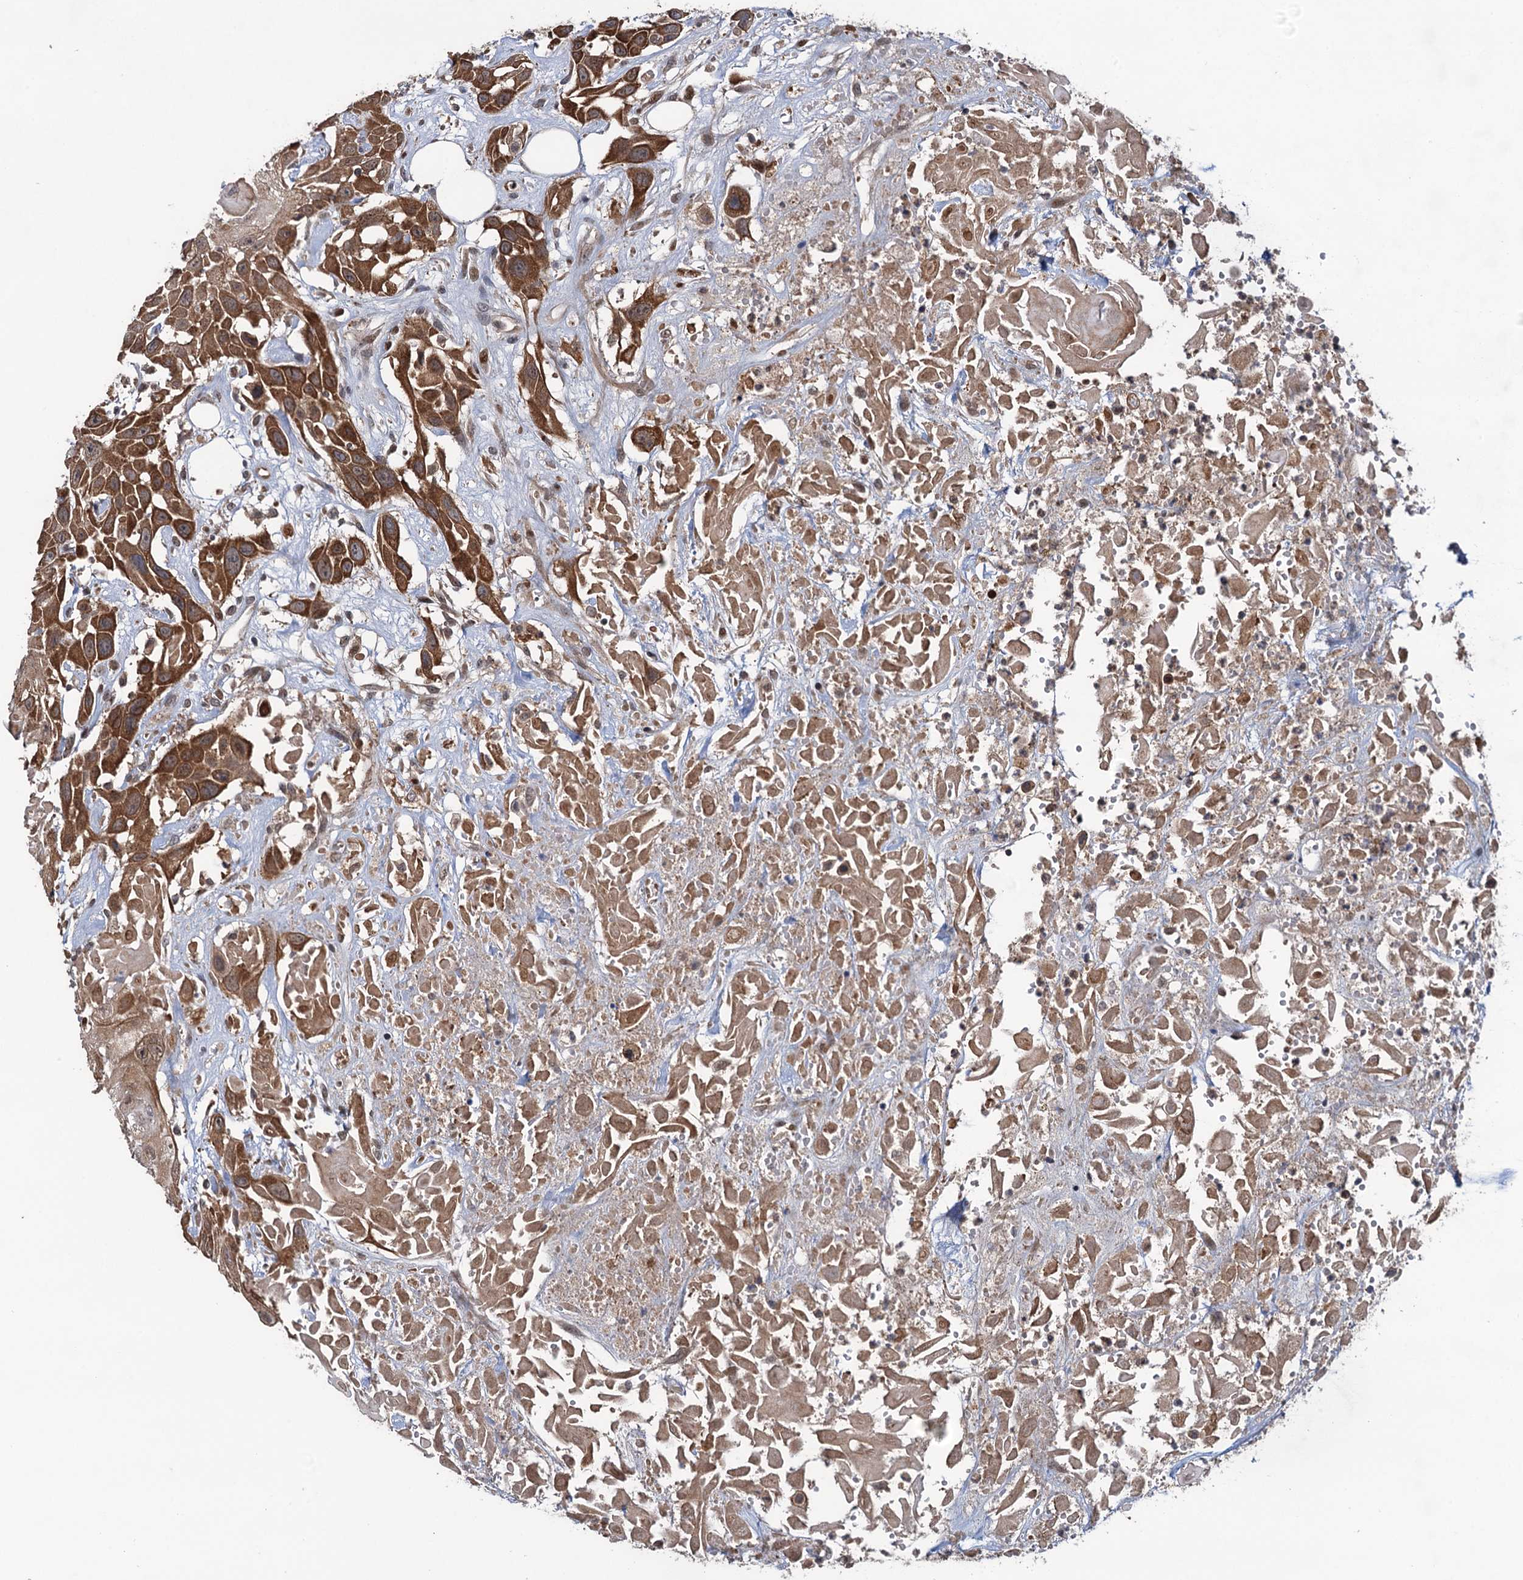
{"staining": {"intensity": "strong", "quantity": ">75%", "location": "cytoplasmic/membranous"}, "tissue": "head and neck cancer", "cell_type": "Tumor cells", "image_type": "cancer", "snomed": [{"axis": "morphology", "description": "Squamous cell carcinoma, NOS"}, {"axis": "topography", "description": "Head-Neck"}], "caption": "Strong cytoplasmic/membranous staining for a protein is present in approximately >75% of tumor cells of head and neck cancer using IHC.", "gene": "EVX2", "patient": {"sex": "male", "age": 81}}